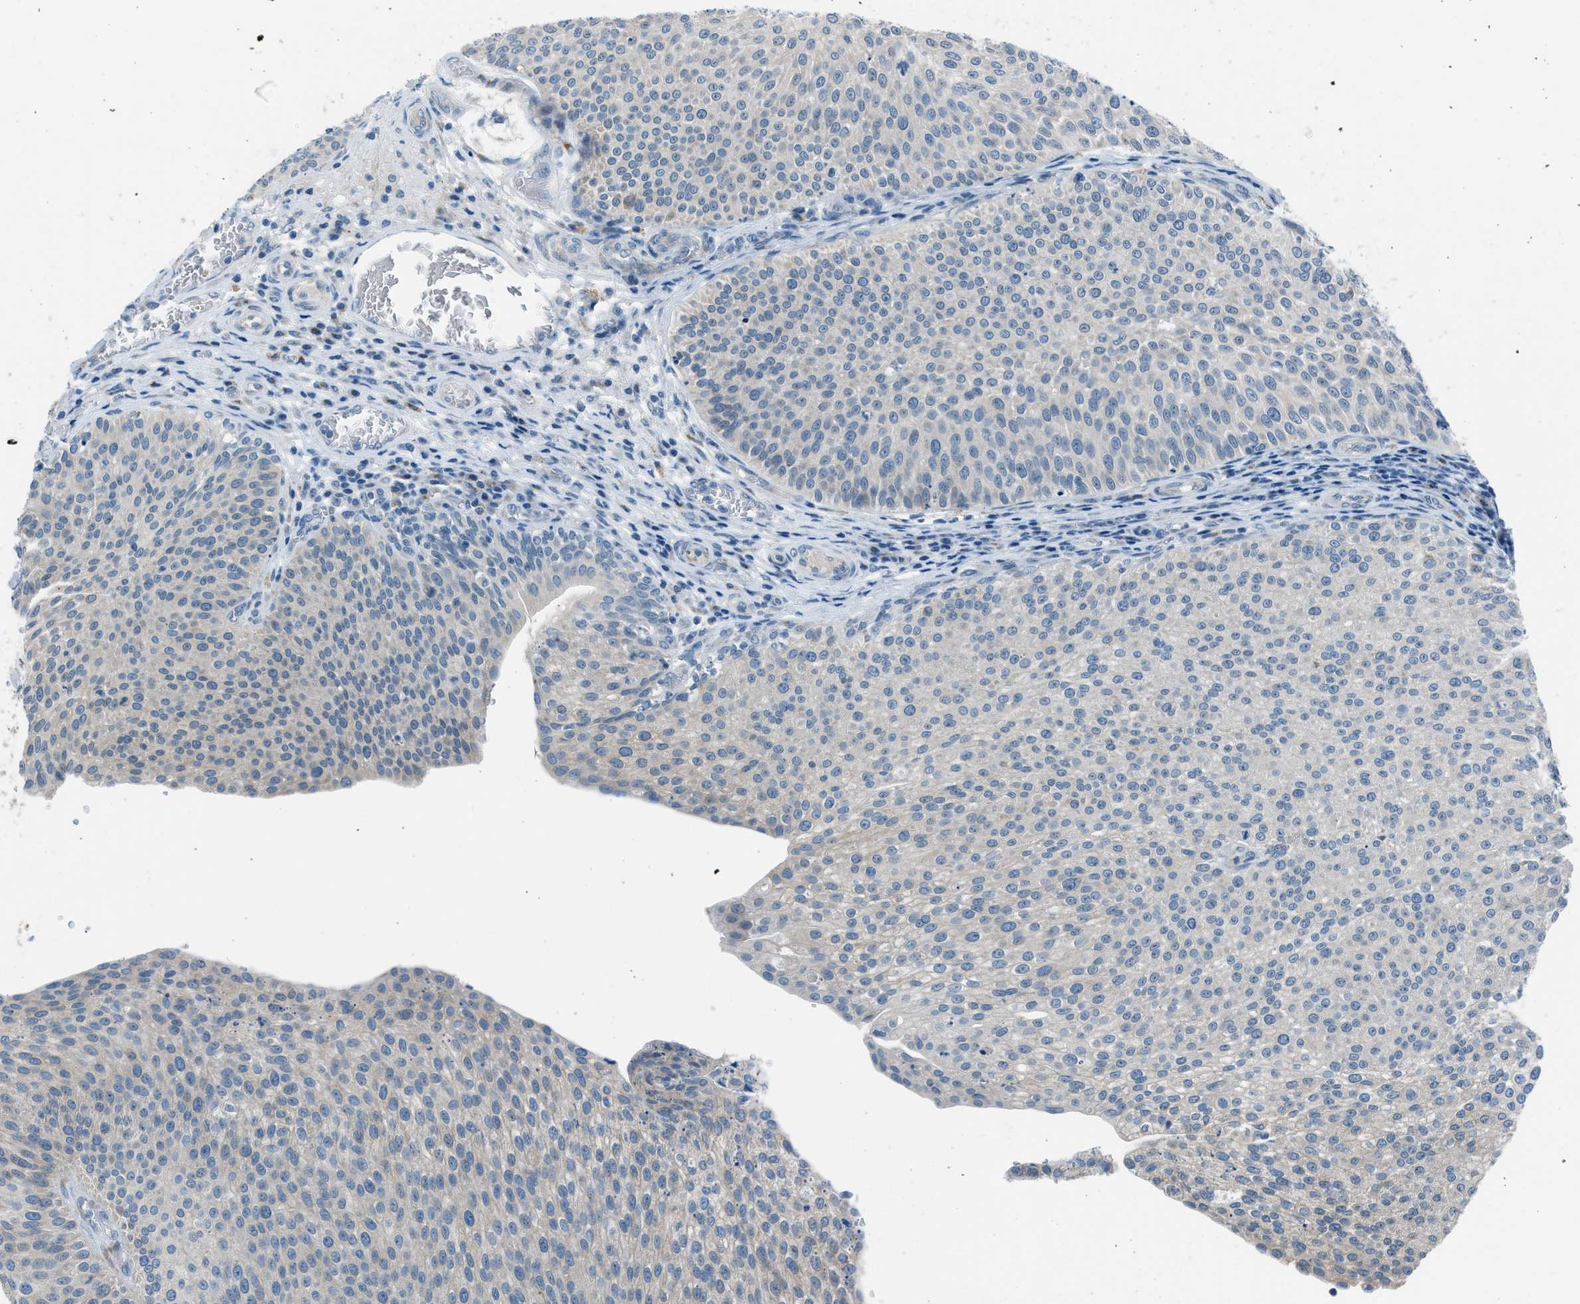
{"staining": {"intensity": "negative", "quantity": "none", "location": "none"}, "tissue": "urothelial cancer", "cell_type": "Tumor cells", "image_type": "cancer", "snomed": [{"axis": "morphology", "description": "Urothelial carcinoma, Low grade"}, {"axis": "topography", "description": "Smooth muscle"}, {"axis": "topography", "description": "Urinary bladder"}], "caption": "The photomicrograph reveals no staining of tumor cells in low-grade urothelial carcinoma.", "gene": "RNF41", "patient": {"sex": "male", "age": 60}}